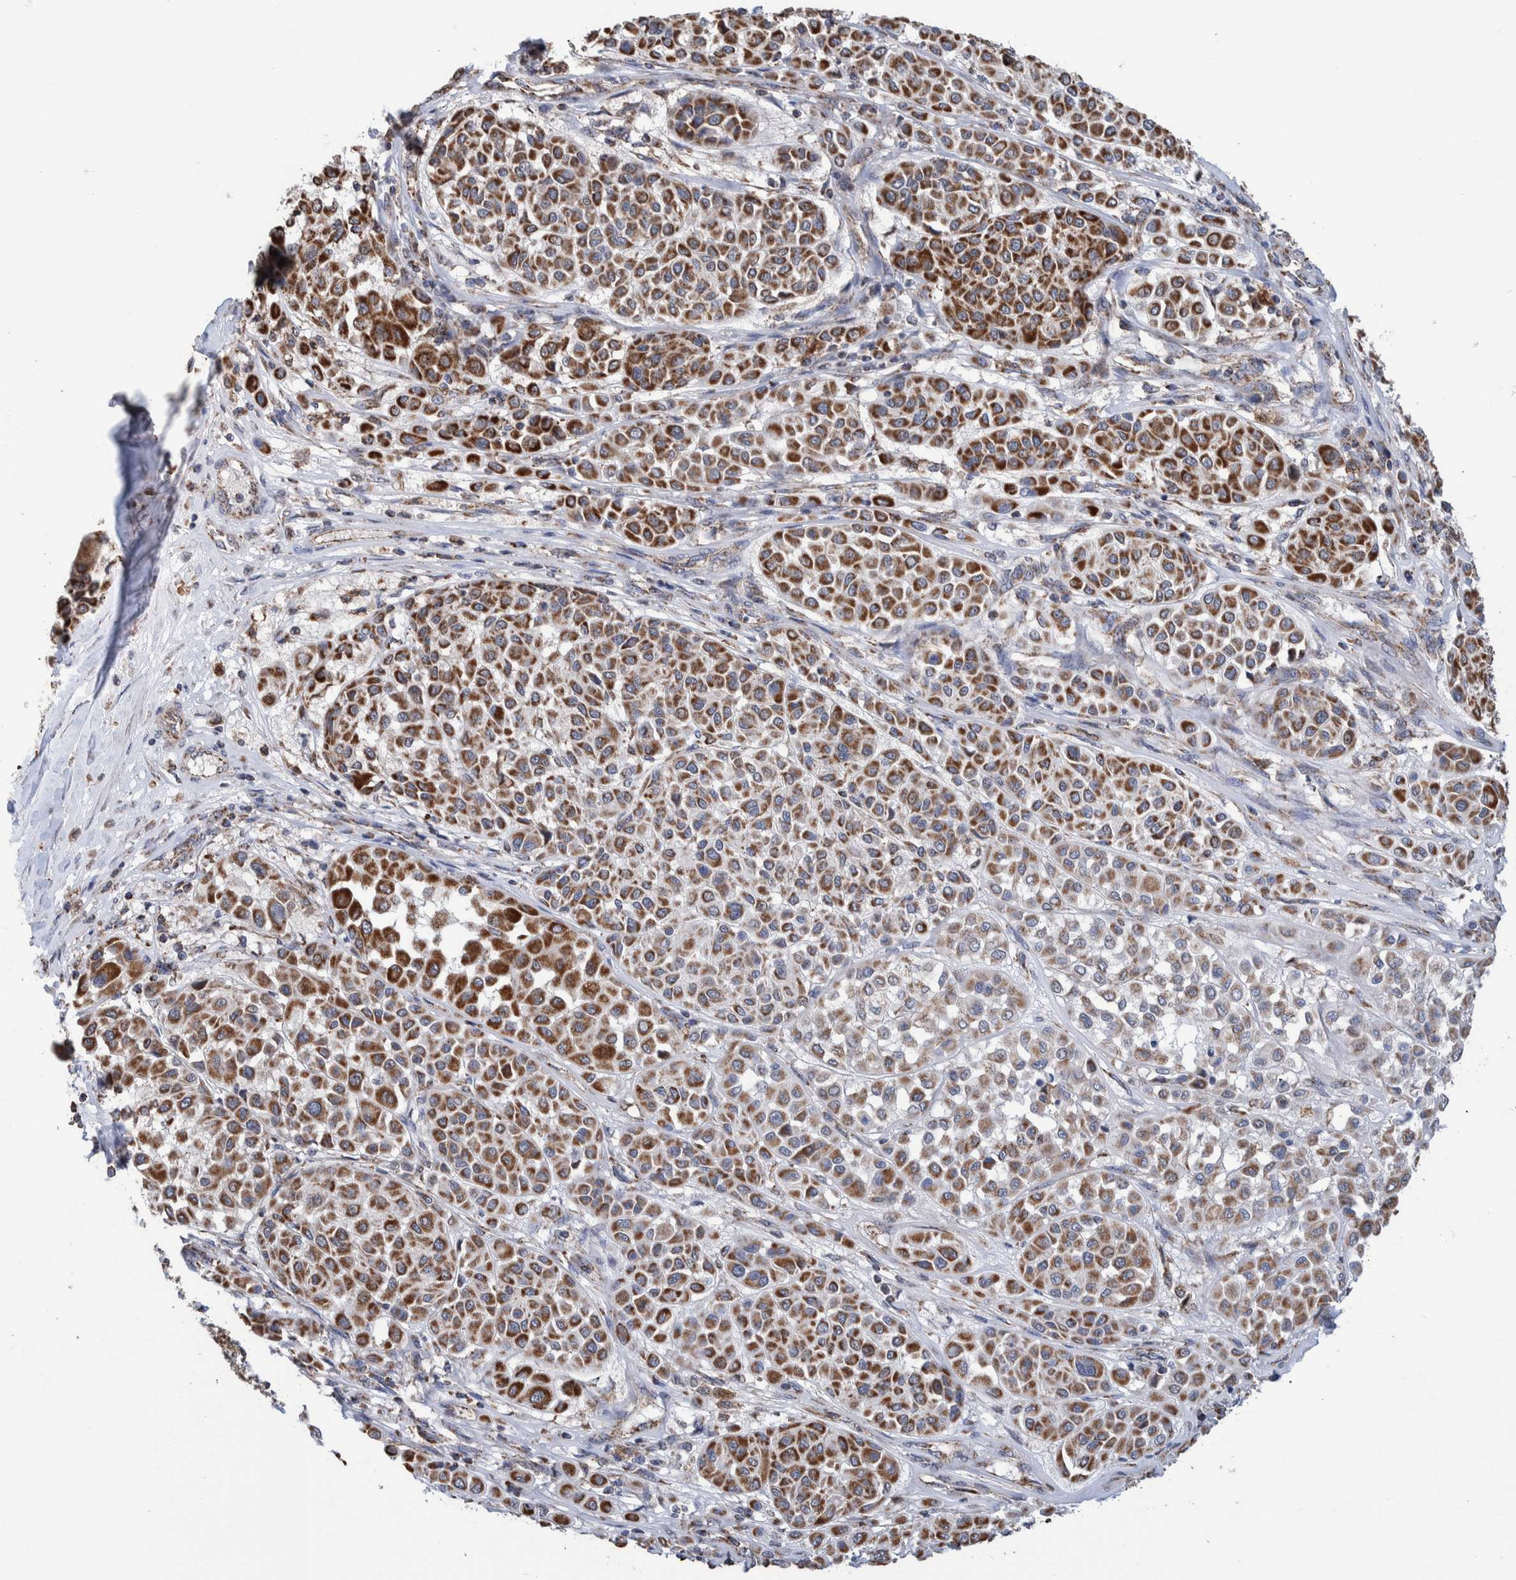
{"staining": {"intensity": "moderate", "quantity": ">75%", "location": "cytoplasmic/membranous"}, "tissue": "melanoma", "cell_type": "Tumor cells", "image_type": "cancer", "snomed": [{"axis": "morphology", "description": "Malignant melanoma, Metastatic site"}, {"axis": "topography", "description": "Soft tissue"}], "caption": "A medium amount of moderate cytoplasmic/membranous staining is present in about >75% of tumor cells in melanoma tissue. (DAB (3,3'-diaminobenzidine) IHC, brown staining for protein, blue staining for nuclei).", "gene": "DECR1", "patient": {"sex": "male", "age": 41}}